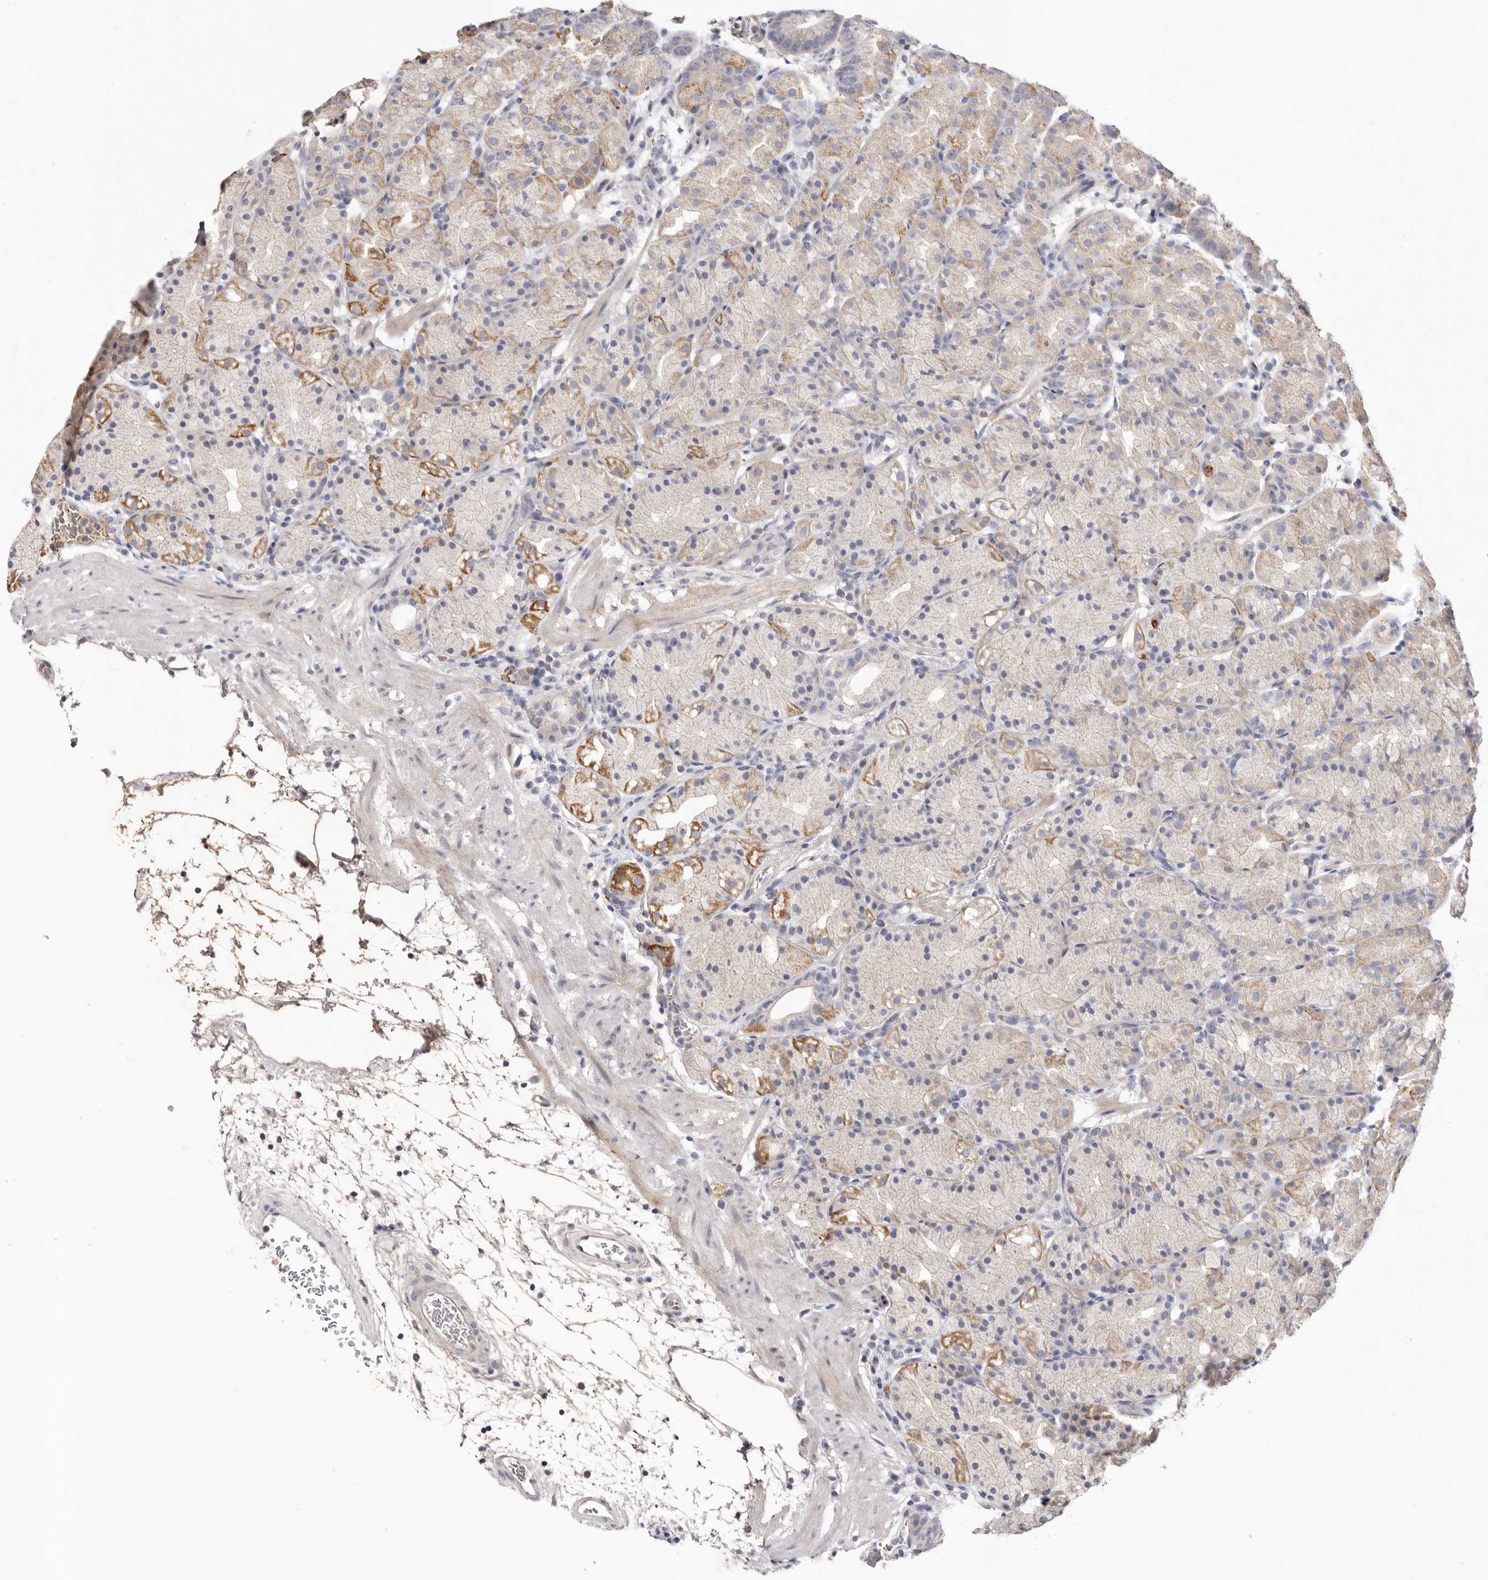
{"staining": {"intensity": "moderate", "quantity": "<25%", "location": "cytoplasmic/membranous"}, "tissue": "stomach", "cell_type": "Glandular cells", "image_type": "normal", "snomed": [{"axis": "morphology", "description": "Normal tissue, NOS"}, {"axis": "topography", "description": "Stomach, upper"}], "caption": "IHC staining of unremarkable stomach, which reveals low levels of moderate cytoplasmic/membranous staining in approximately <25% of glandular cells indicating moderate cytoplasmic/membranous protein staining. The staining was performed using DAB (3,3'-diaminobenzidine) (brown) for protein detection and nuclei were counterstained in hematoxylin (blue).", "gene": "LMLN", "patient": {"sex": "male", "age": 48}}